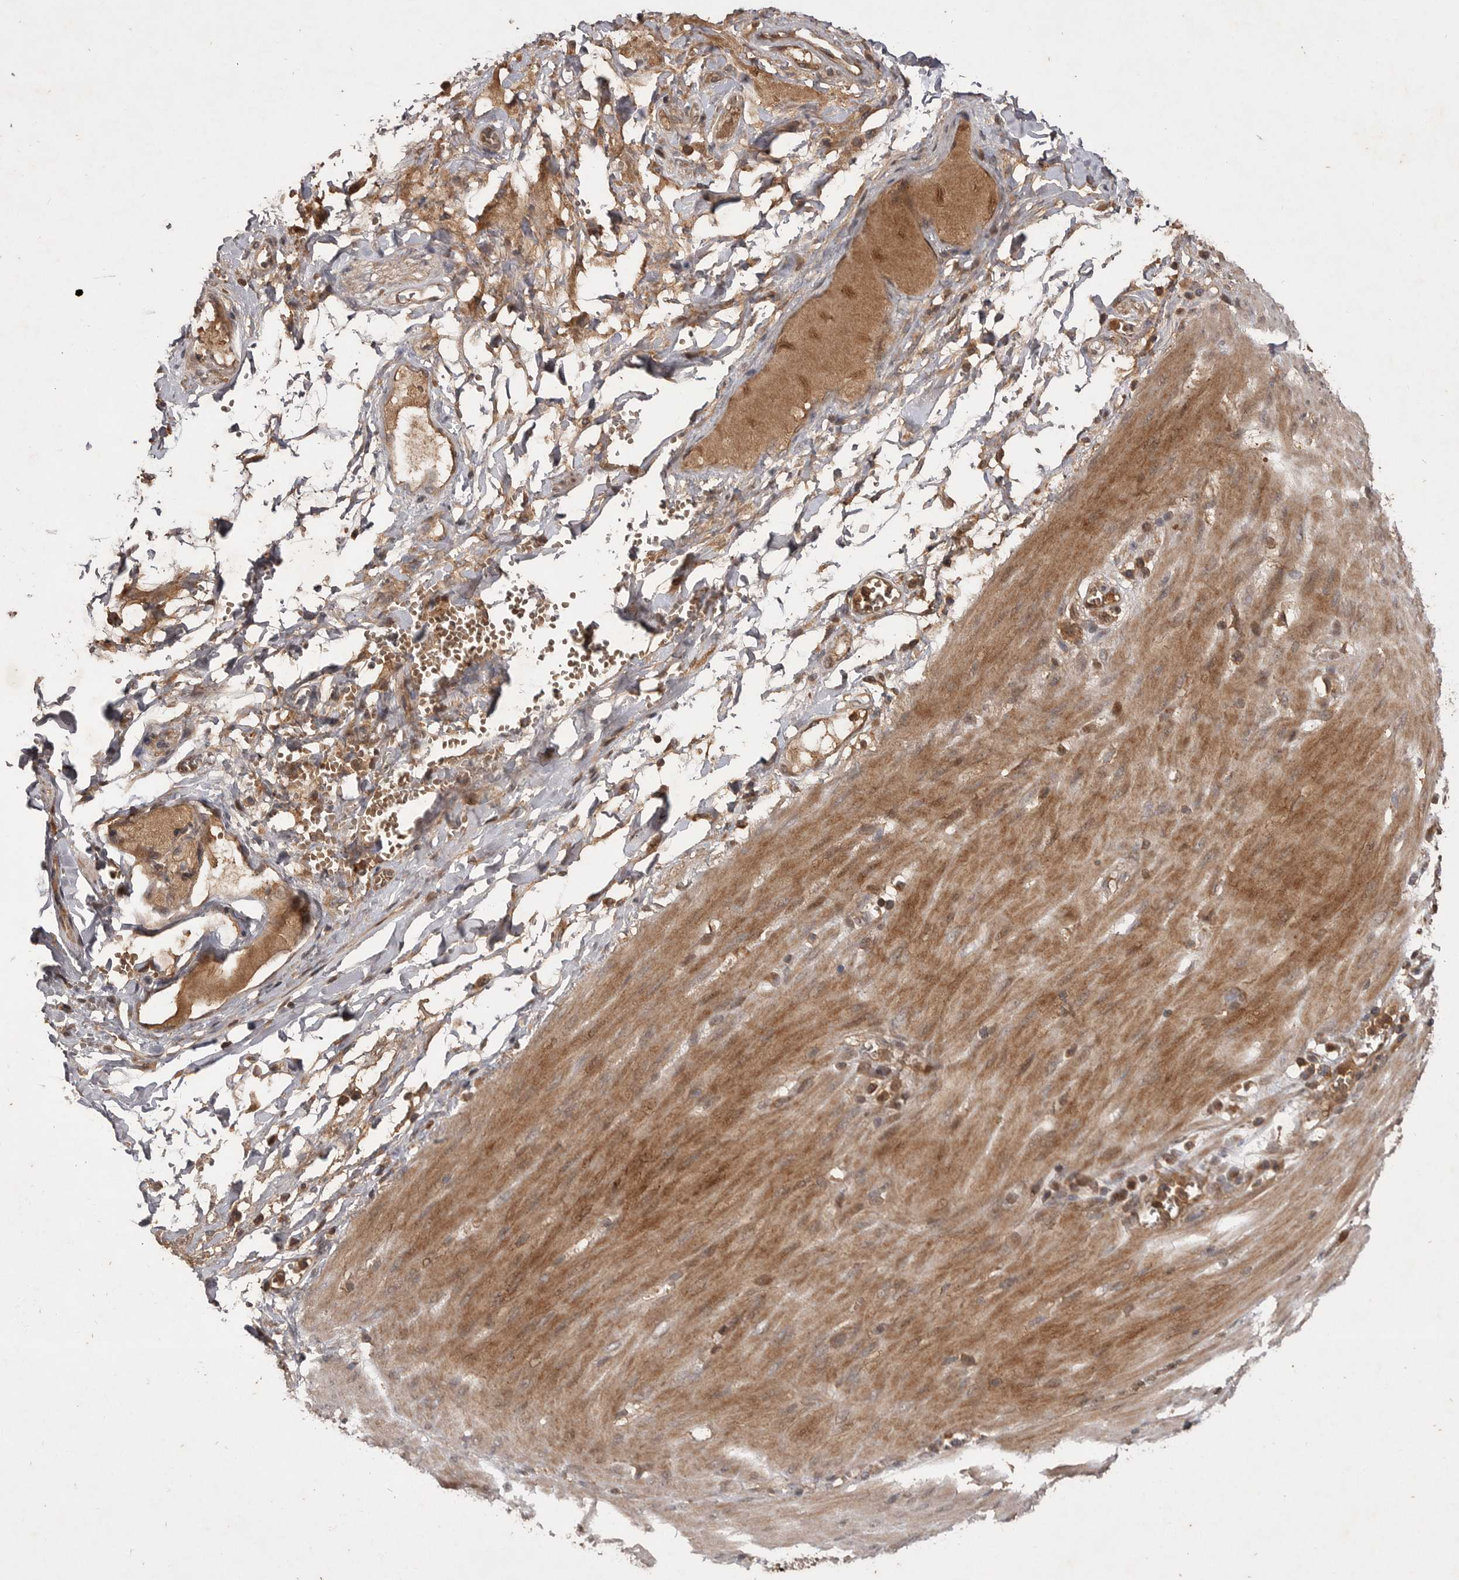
{"staining": {"intensity": "moderate", "quantity": ">75%", "location": "cytoplasmic/membranous"}, "tissue": "stomach cancer", "cell_type": "Tumor cells", "image_type": "cancer", "snomed": [{"axis": "morphology", "description": "Adenocarcinoma, NOS"}, {"axis": "topography", "description": "Stomach"}, {"axis": "topography", "description": "Stomach, lower"}], "caption": "Tumor cells display medium levels of moderate cytoplasmic/membranous staining in approximately >75% of cells in stomach cancer.", "gene": "VN1R4", "patient": {"sex": "female", "age": 48}}